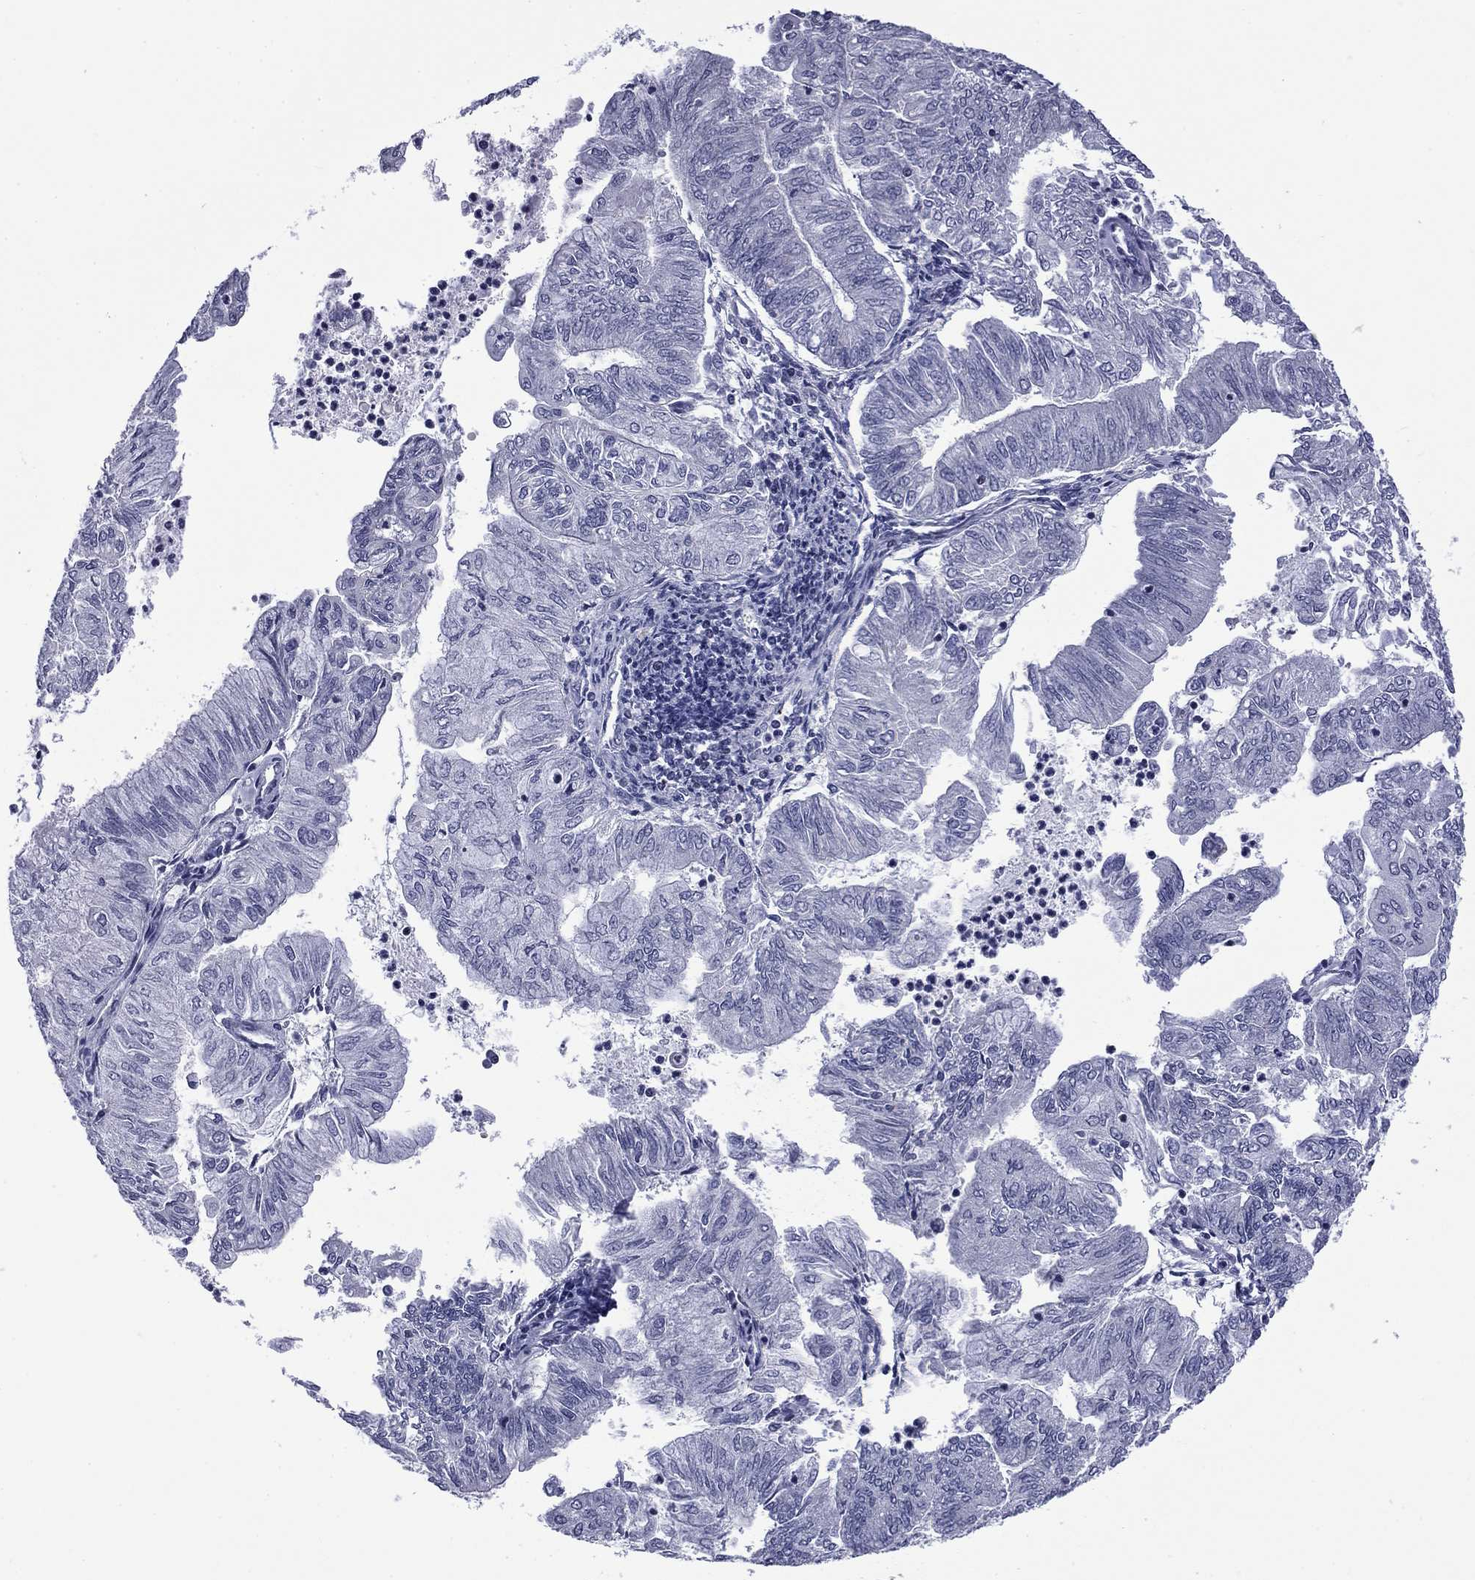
{"staining": {"intensity": "negative", "quantity": "none", "location": "none"}, "tissue": "endometrial cancer", "cell_type": "Tumor cells", "image_type": "cancer", "snomed": [{"axis": "morphology", "description": "Adenocarcinoma, NOS"}, {"axis": "topography", "description": "Endometrium"}], "caption": "Immunohistochemical staining of human endometrial adenocarcinoma displays no significant expression in tumor cells.", "gene": "IKZF3", "patient": {"sex": "female", "age": 59}}